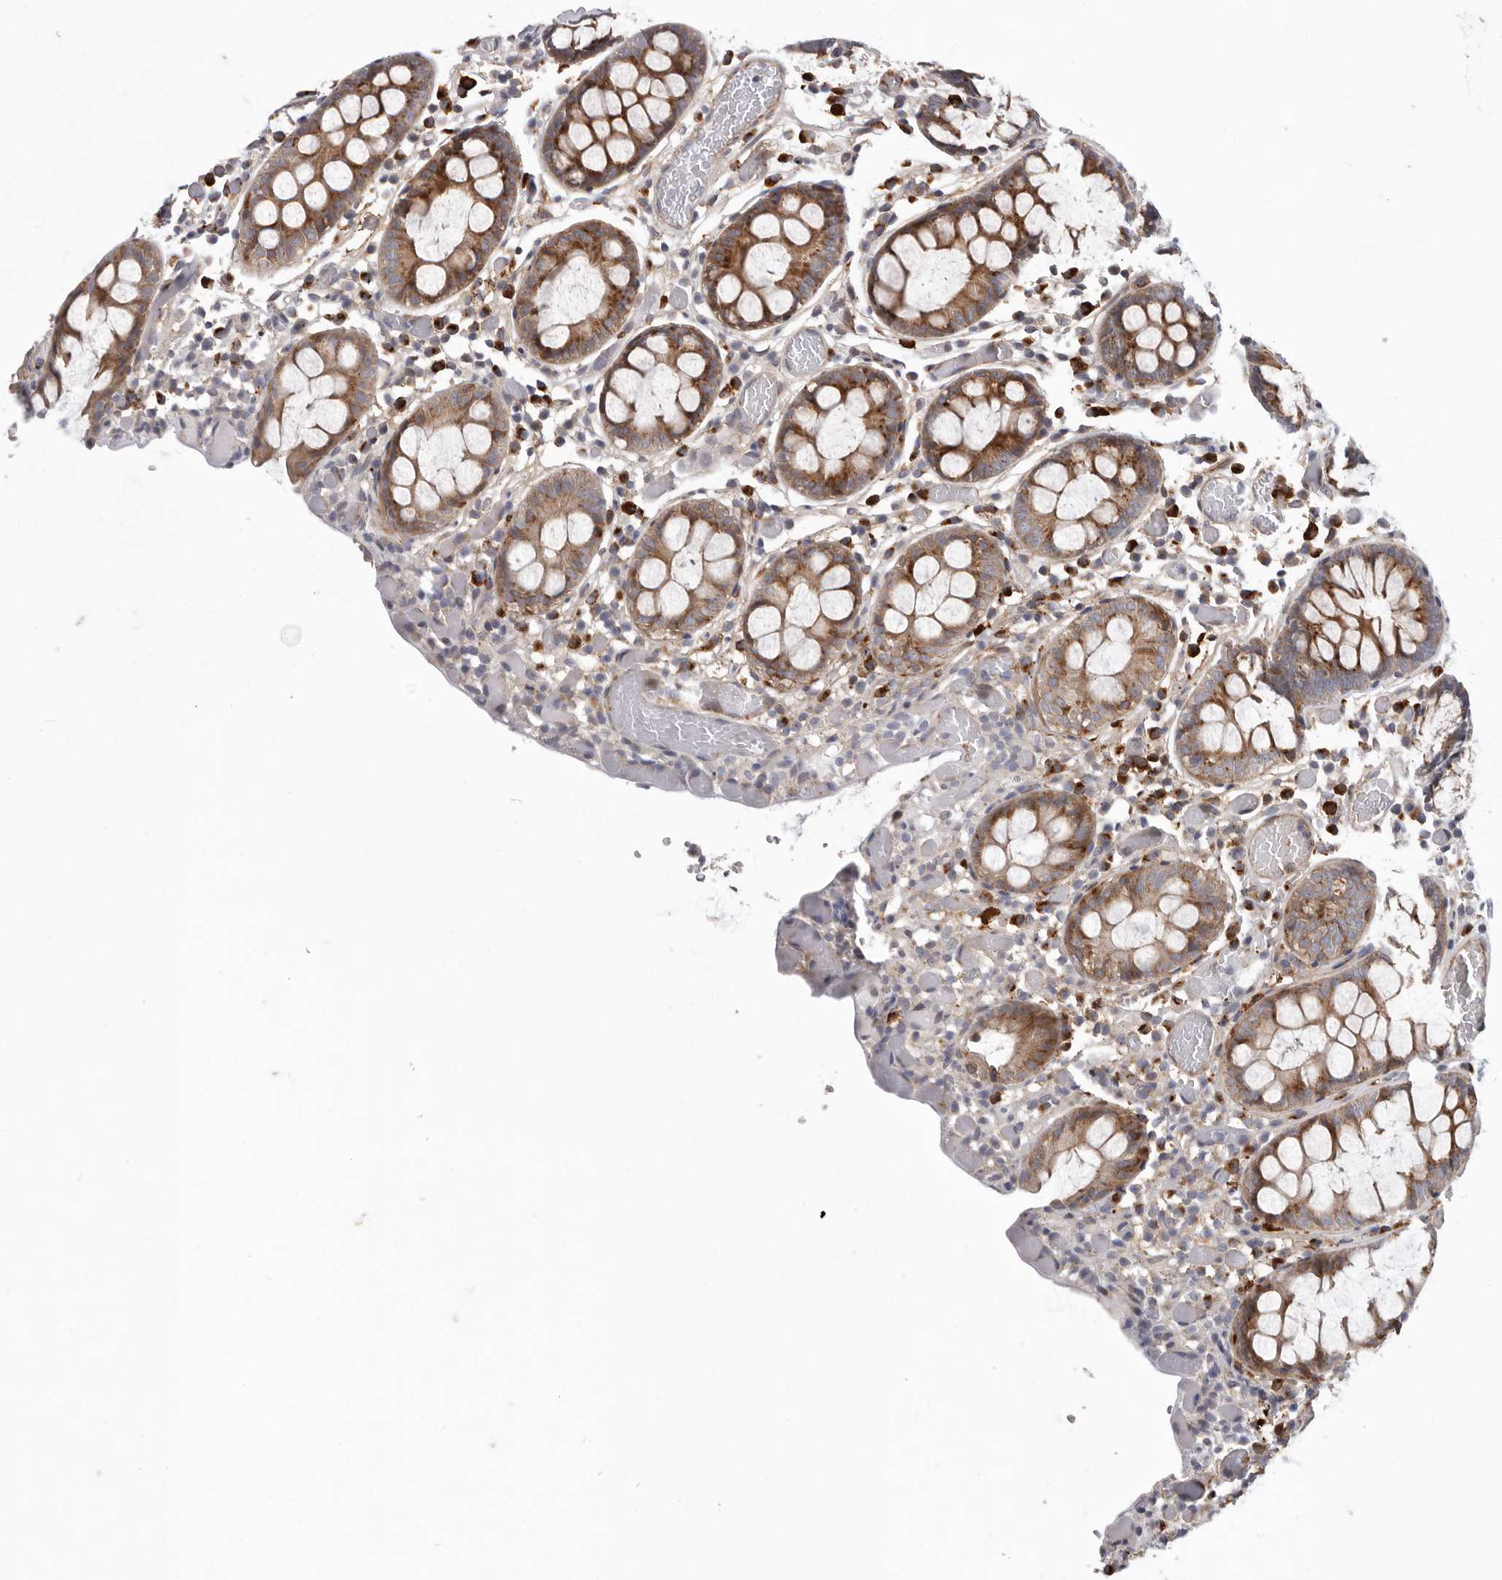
{"staining": {"intensity": "moderate", "quantity": ">75%", "location": "cytoplasmic/membranous"}, "tissue": "colon", "cell_type": "Endothelial cells", "image_type": "normal", "snomed": [{"axis": "morphology", "description": "Normal tissue, NOS"}, {"axis": "topography", "description": "Colon"}], "caption": "Protein expression analysis of unremarkable colon shows moderate cytoplasmic/membranous positivity in about >75% of endothelial cells. The staining is performed using DAB (3,3'-diaminobenzidine) brown chromogen to label protein expression. The nuclei are counter-stained blue using hematoxylin.", "gene": "ATXN3L", "patient": {"sex": "male", "age": 14}}